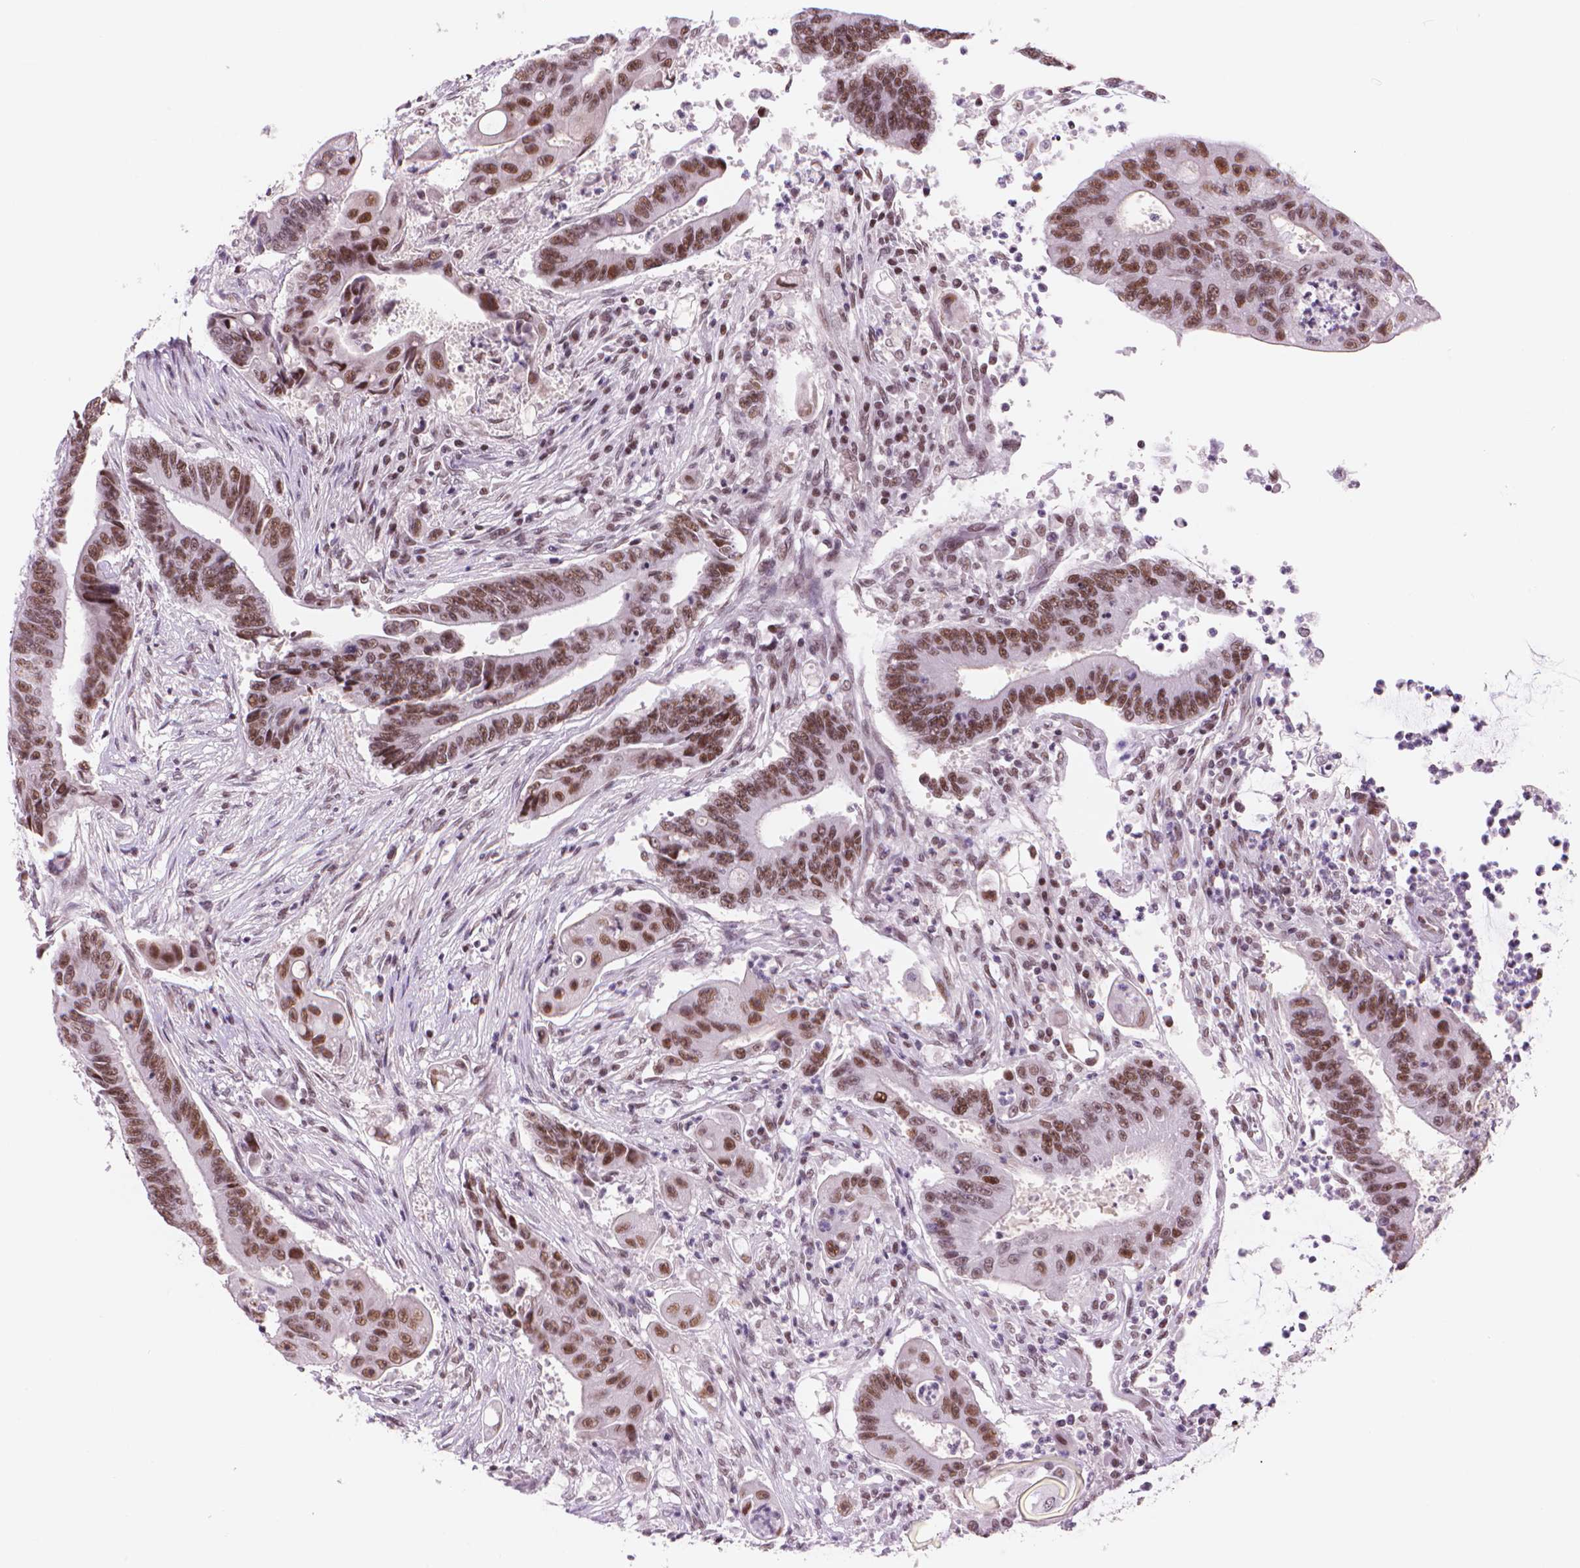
{"staining": {"intensity": "moderate", "quantity": ">75%", "location": "nuclear"}, "tissue": "colorectal cancer", "cell_type": "Tumor cells", "image_type": "cancer", "snomed": [{"axis": "morphology", "description": "Adenocarcinoma, NOS"}, {"axis": "topography", "description": "Rectum"}], "caption": "Brown immunohistochemical staining in human adenocarcinoma (colorectal) displays moderate nuclear staining in about >75% of tumor cells.", "gene": "POLR3D", "patient": {"sex": "male", "age": 54}}